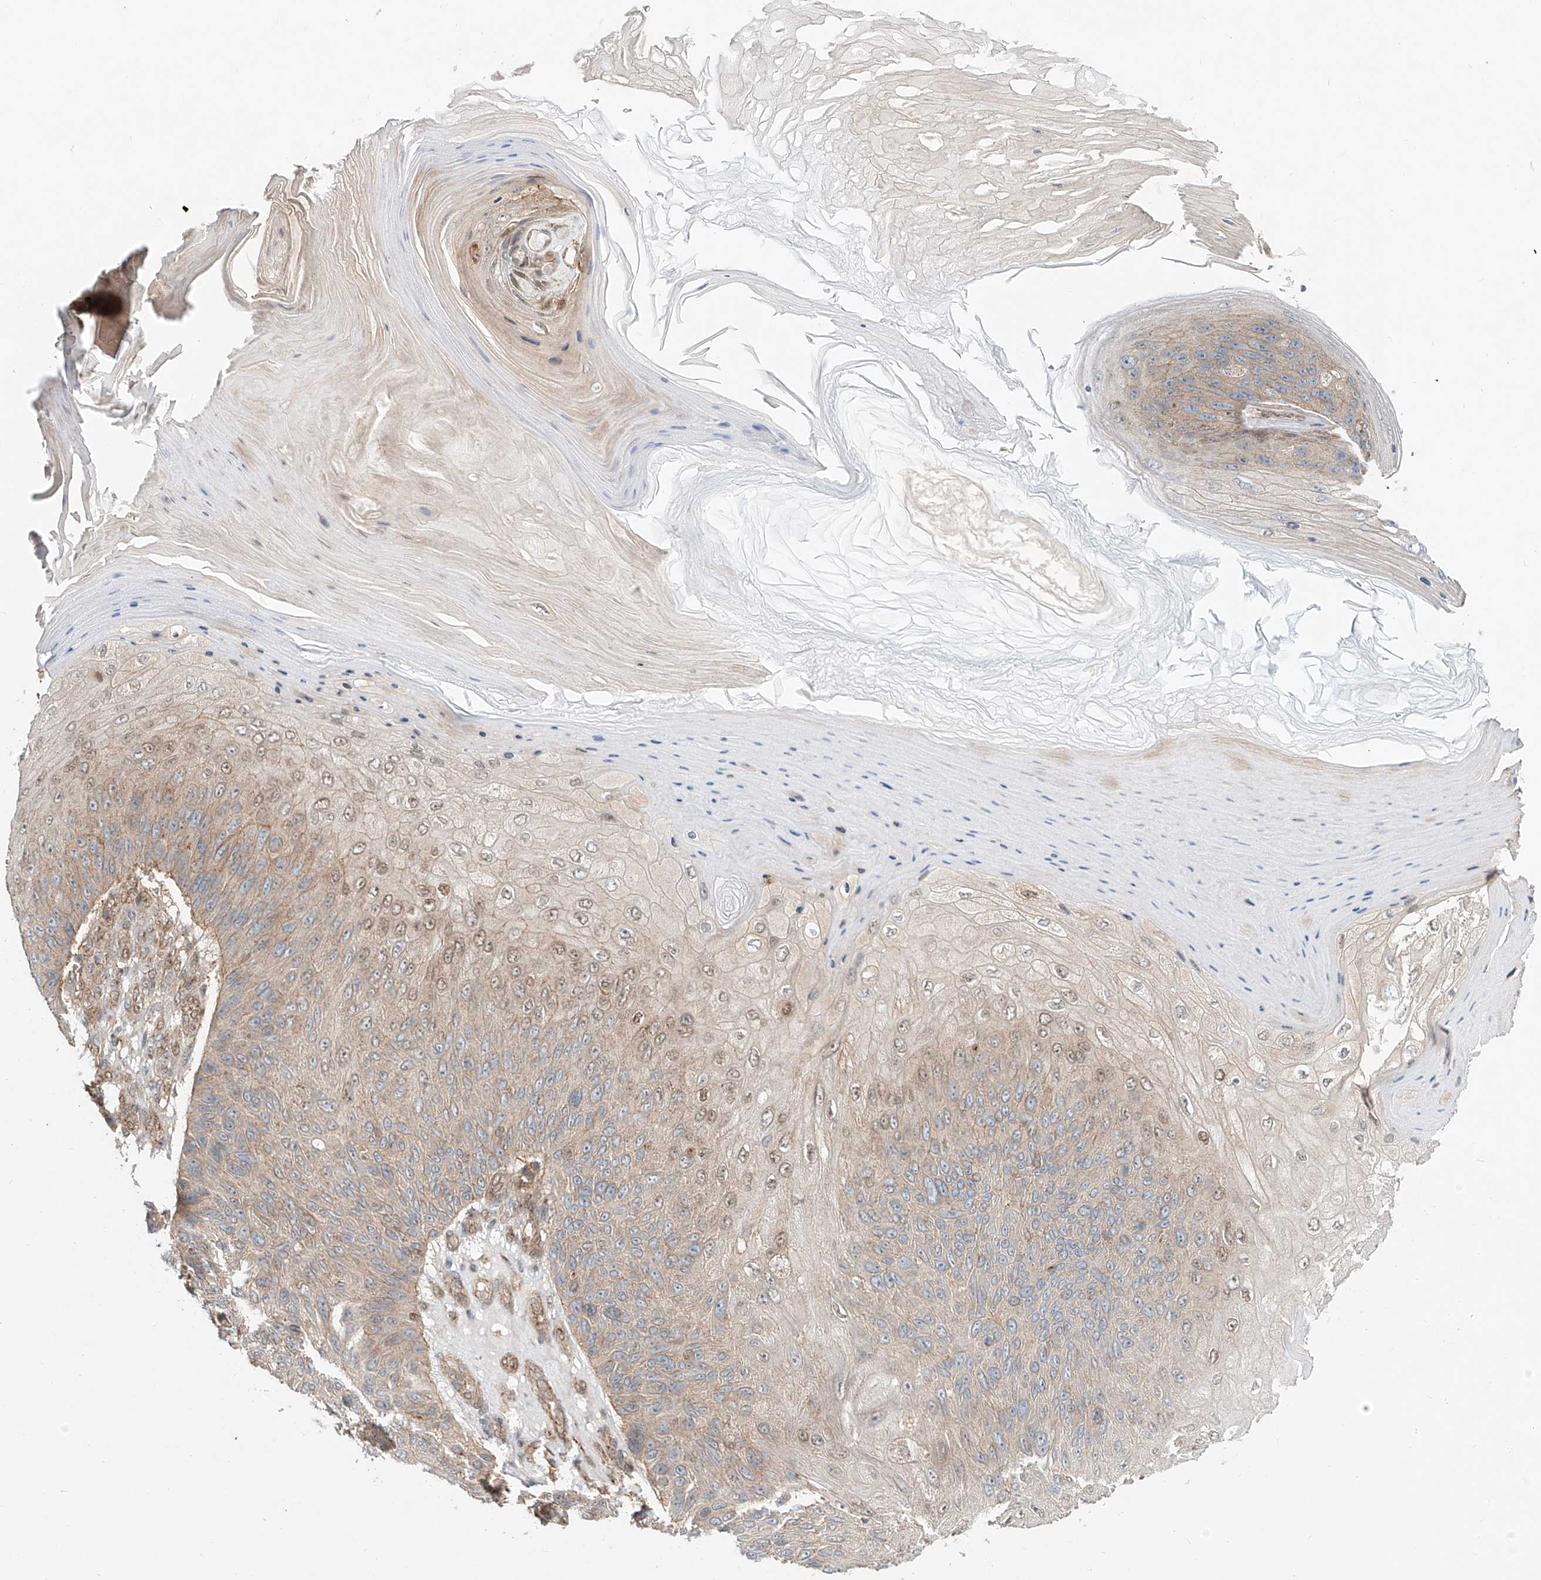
{"staining": {"intensity": "weak", "quantity": "25%-75%", "location": "cytoplasmic/membranous,nuclear"}, "tissue": "skin cancer", "cell_type": "Tumor cells", "image_type": "cancer", "snomed": [{"axis": "morphology", "description": "Squamous cell carcinoma, NOS"}, {"axis": "topography", "description": "Skin"}], "caption": "Tumor cells demonstrate low levels of weak cytoplasmic/membranous and nuclear expression in approximately 25%-75% of cells in squamous cell carcinoma (skin).", "gene": "CUX1", "patient": {"sex": "female", "age": 88}}